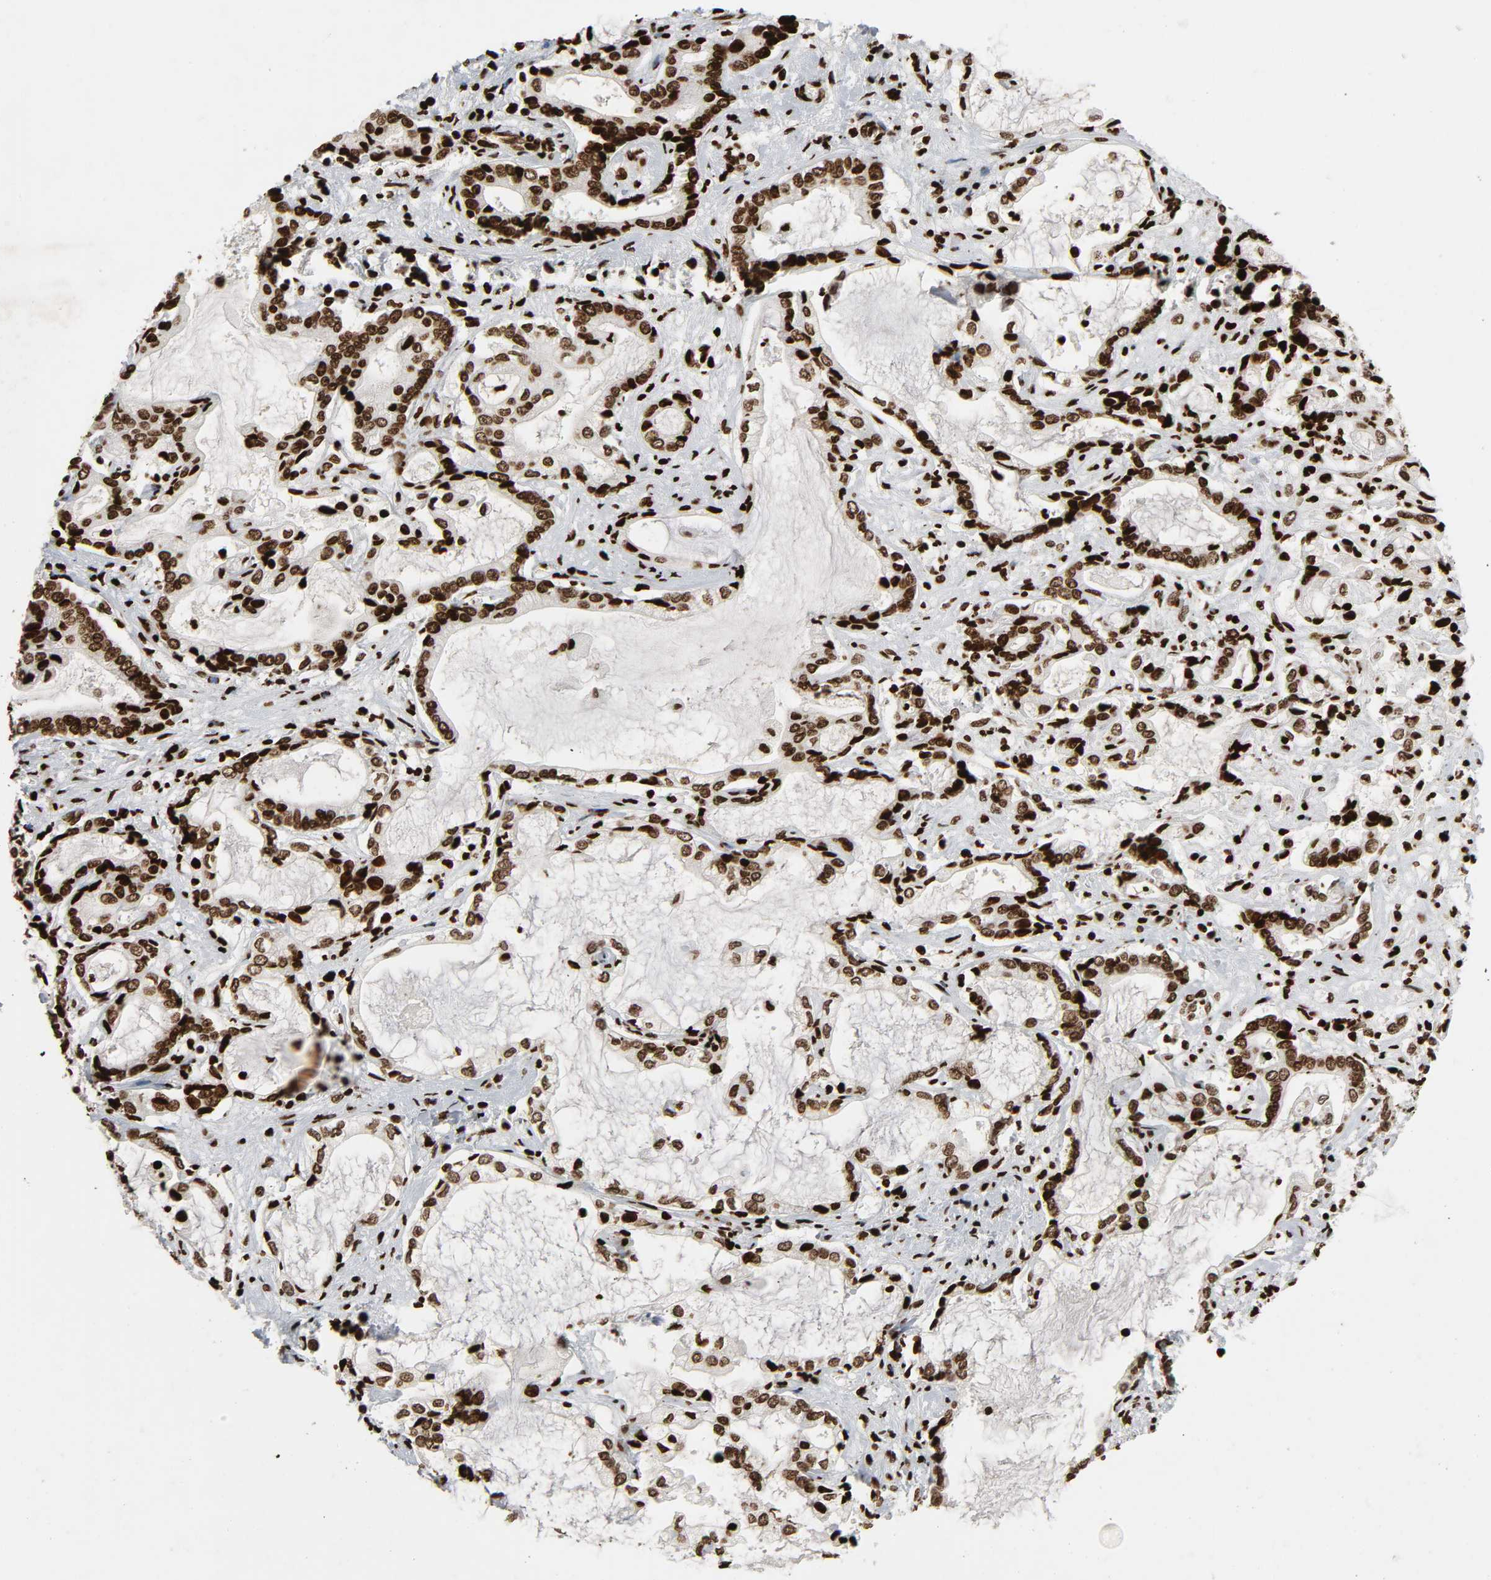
{"staining": {"intensity": "strong", "quantity": ">75%", "location": "nuclear"}, "tissue": "liver cancer", "cell_type": "Tumor cells", "image_type": "cancer", "snomed": [{"axis": "morphology", "description": "Cholangiocarcinoma"}, {"axis": "topography", "description": "Liver"}], "caption": "Tumor cells demonstrate high levels of strong nuclear positivity in about >75% of cells in cholangiocarcinoma (liver).", "gene": "RXRA", "patient": {"sex": "male", "age": 57}}